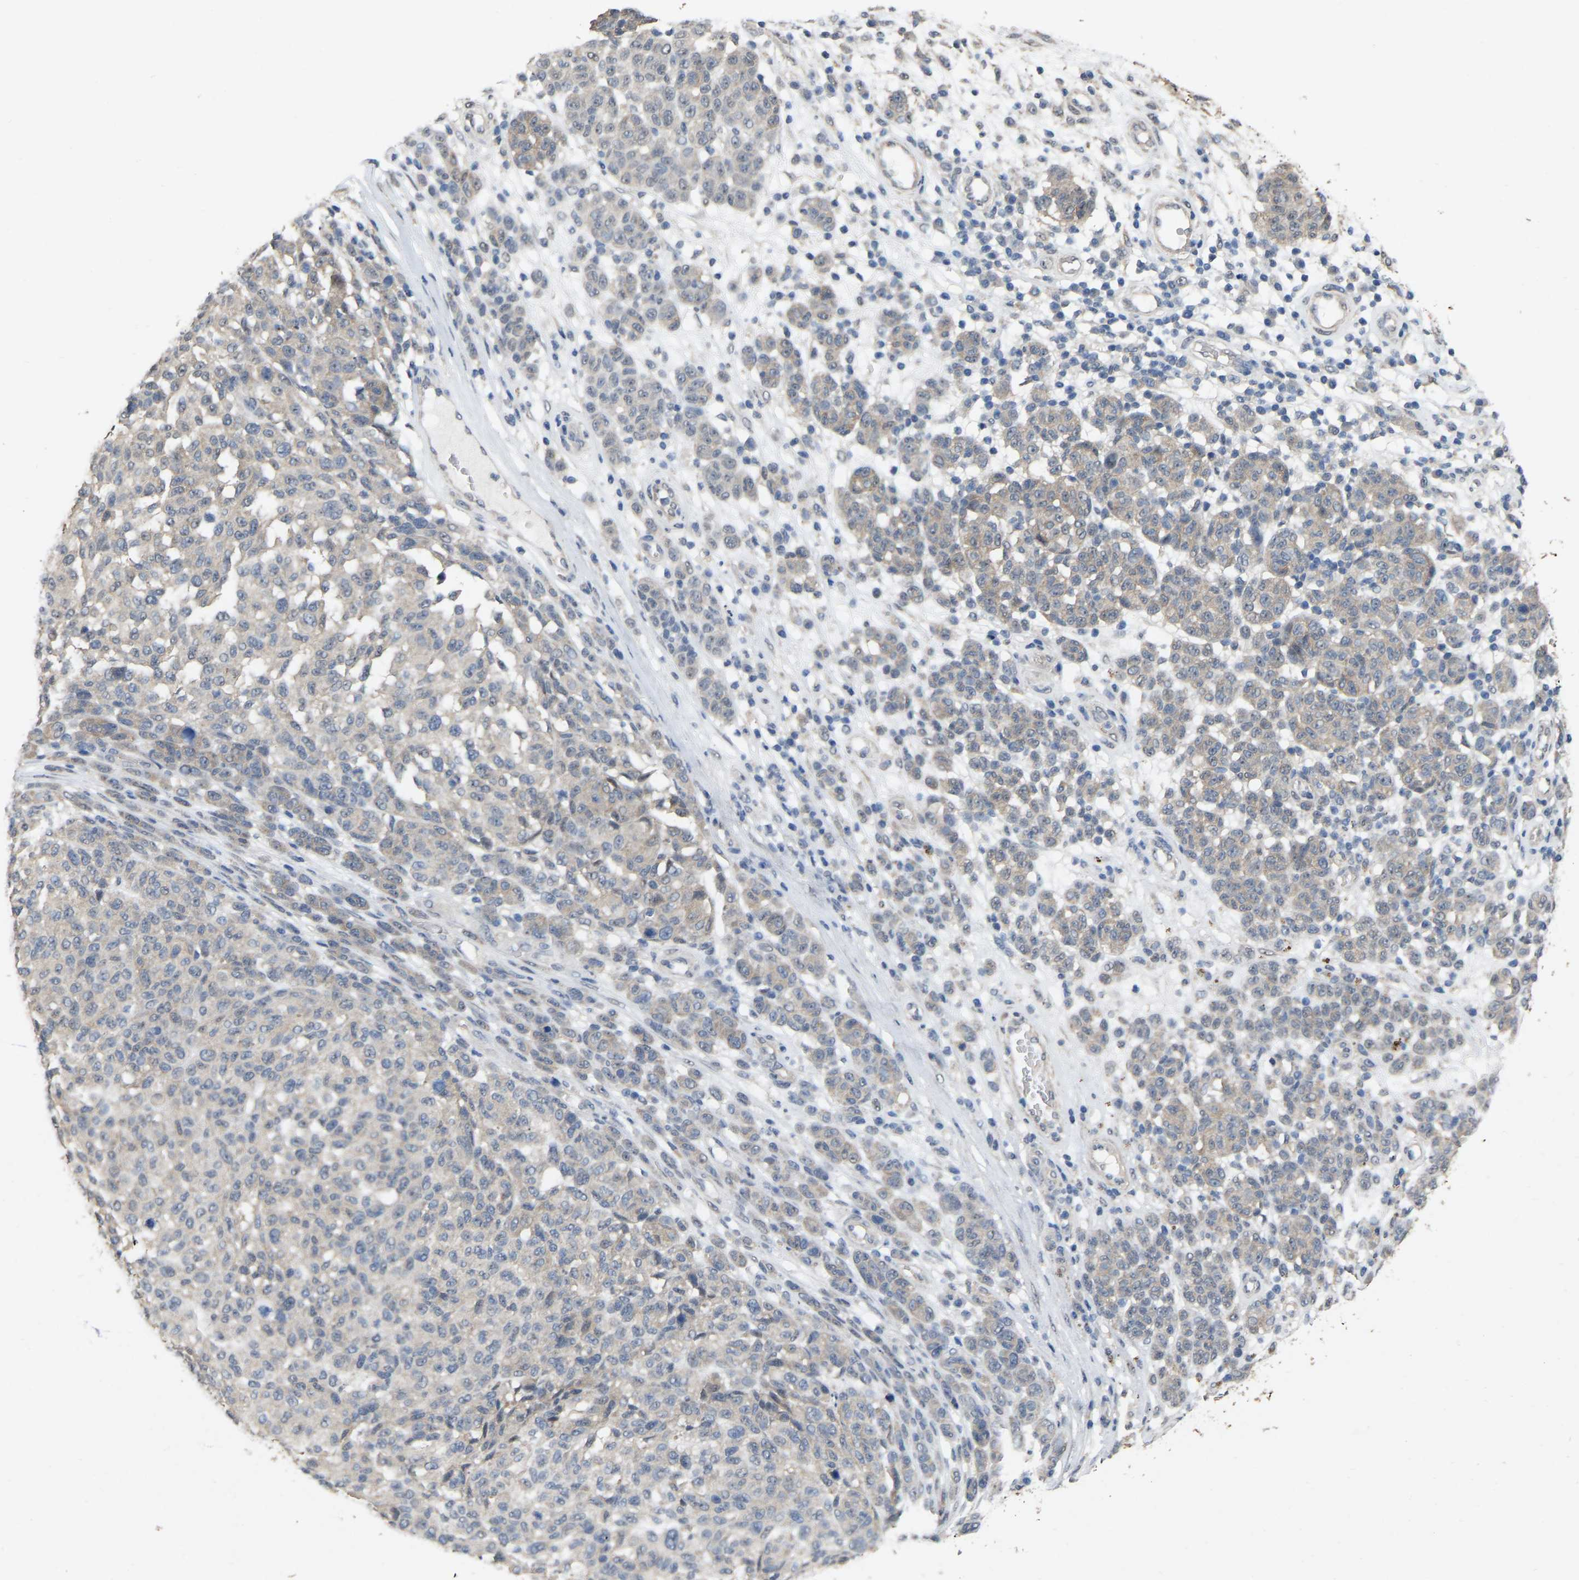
{"staining": {"intensity": "weak", "quantity": "<25%", "location": "cytoplasmic/membranous"}, "tissue": "melanoma", "cell_type": "Tumor cells", "image_type": "cancer", "snomed": [{"axis": "morphology", "description": "Malignant melanoma, NOS"}, {"axis": "topography", "description": "Skin"}], "caption": "The histopathology image reveals no staining of tumor cells in melanoma.", "gene": "RUVBL1", "patient": {"sex": "male", "age": 59}}